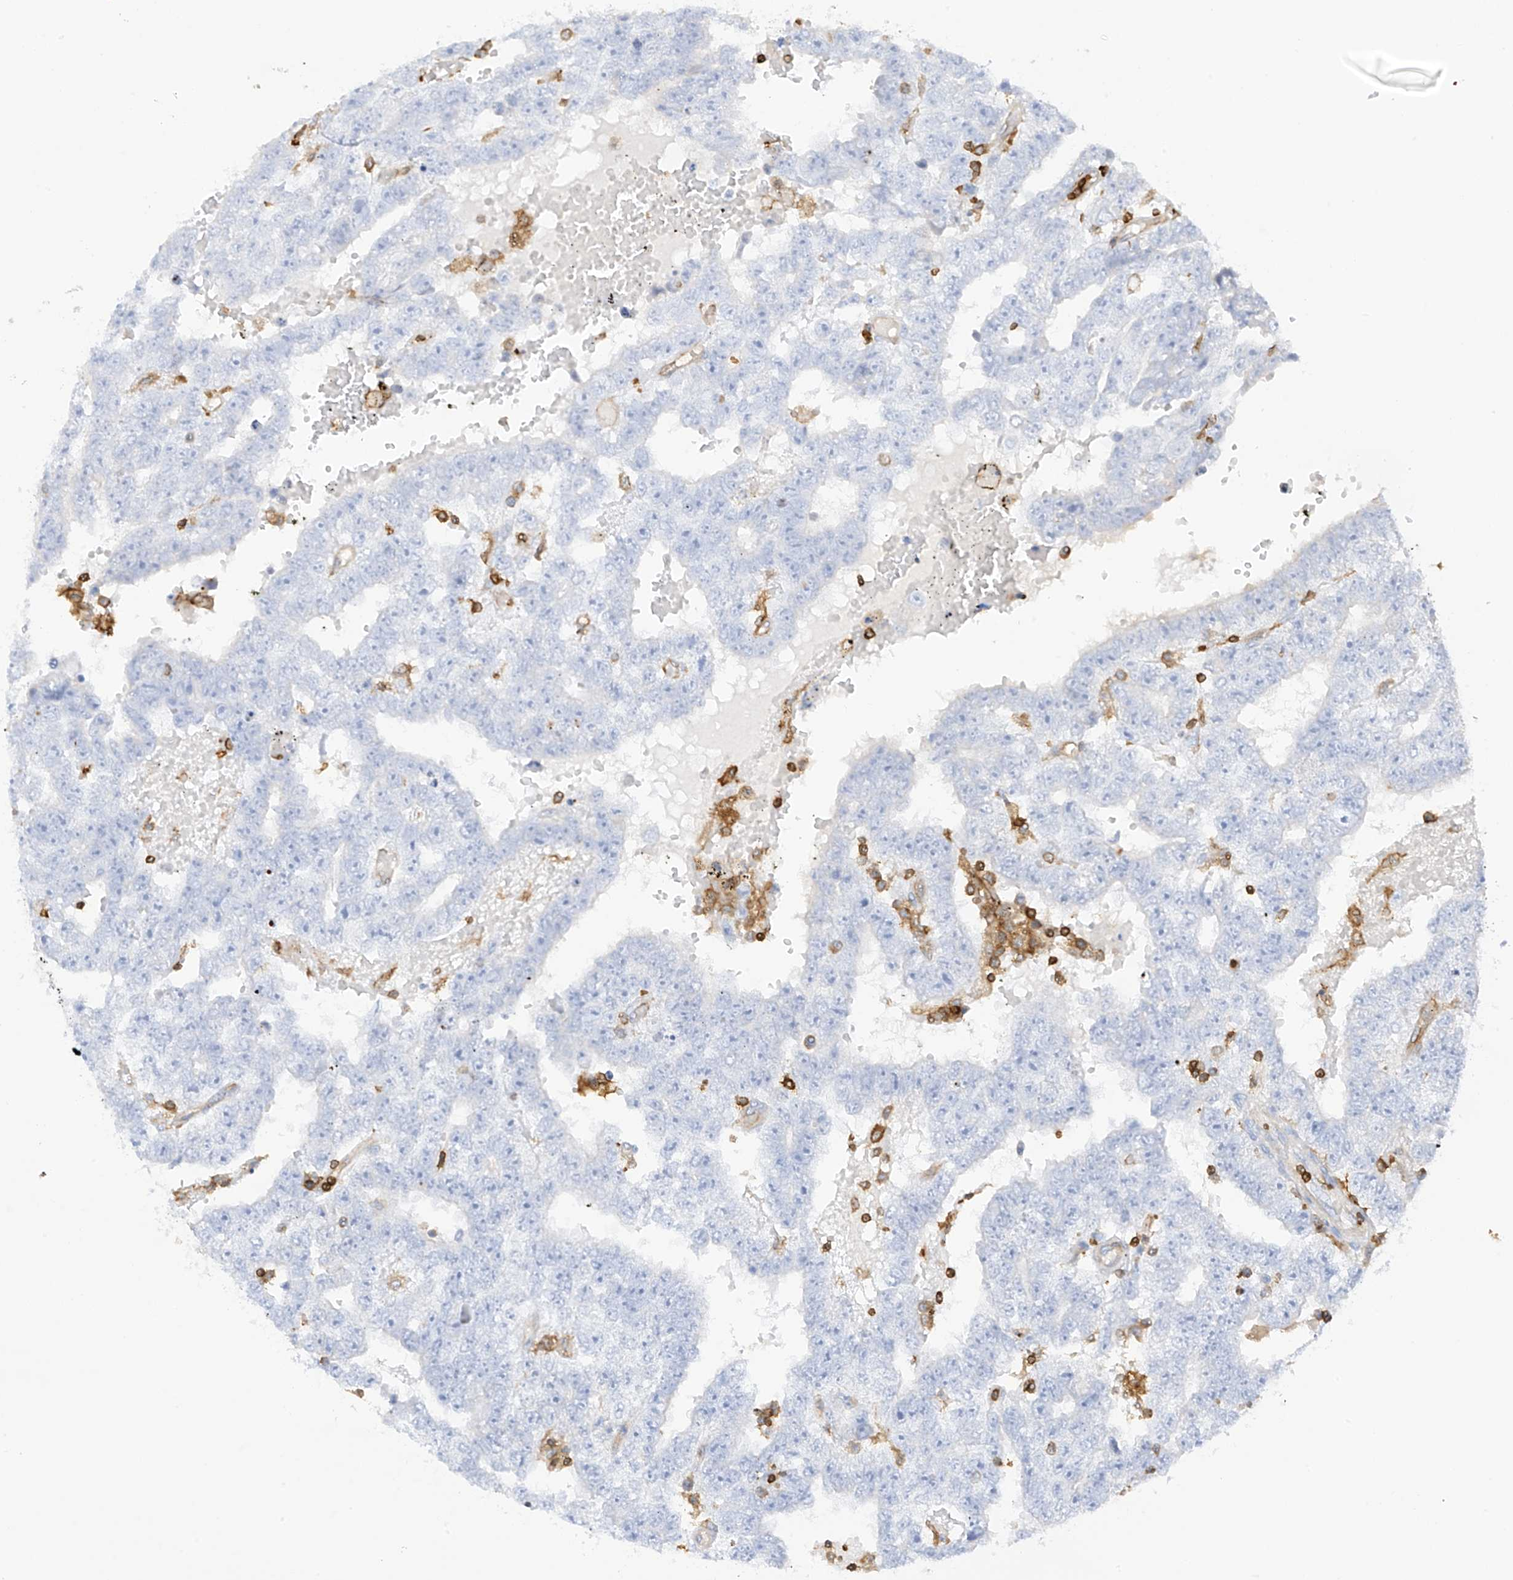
{"staining": {"intensity": "negative", "quantity": "none", "location": "none"}, "tissue": "testis cancer", "cell_type": "Tumor cells", "image_type": "cancer", "snomed": [{"axis": "morphology", "description": "Carcinoma, Embryonal, NOS"}, {"axis": "topography", "description": "Testis"}], "caption": "Testis cancer was stained to show a protein in brown. There is no significant staining in tumor cells. (Stains: DAB immunohistochemistry with hematoxylin counter stain, Microscopy: brightfield microscopy at high magnification).", "gene": "ARHGAP25", "patient": {"sex": "male", "age": 25}}